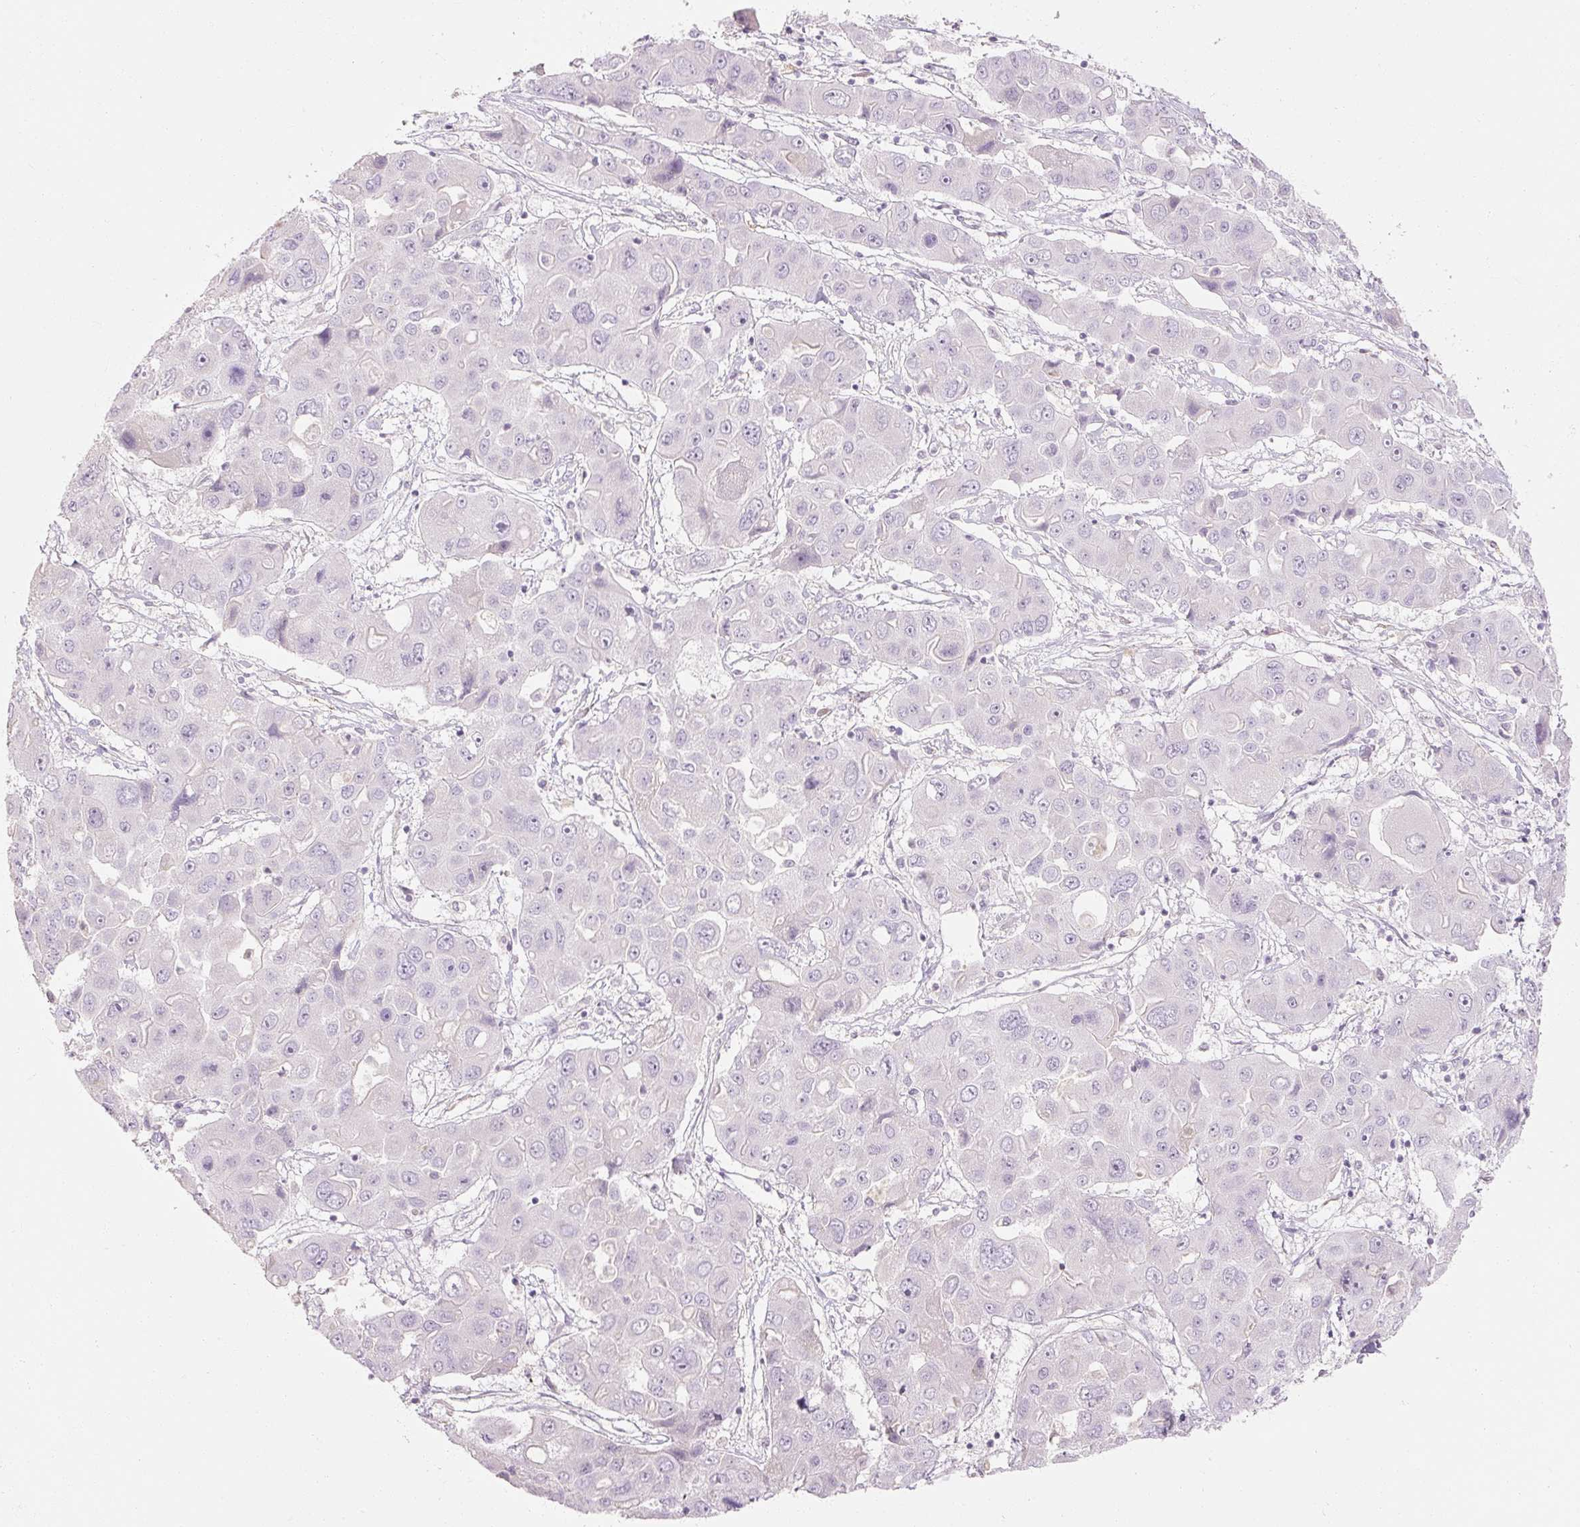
{"staining": {"intensity": "negative", "quantity": "none", "location": "none"}, "tissue": "liver cancer", "cell_type": "Tumor cells", "image_type": "cancer", "snomed": [{"axis": "morphology", "description": "Cholangiocarcinoma"}, {"axis": "topography", "description": "Liver"}], "caption": "Immunohistochemical staining of human liver cancer (cholangiocarcinoma) demonstrates no significant staining in tumor cells.", "gene": "NFE2L3", "patient": {"sex": "male", "age": 67}}